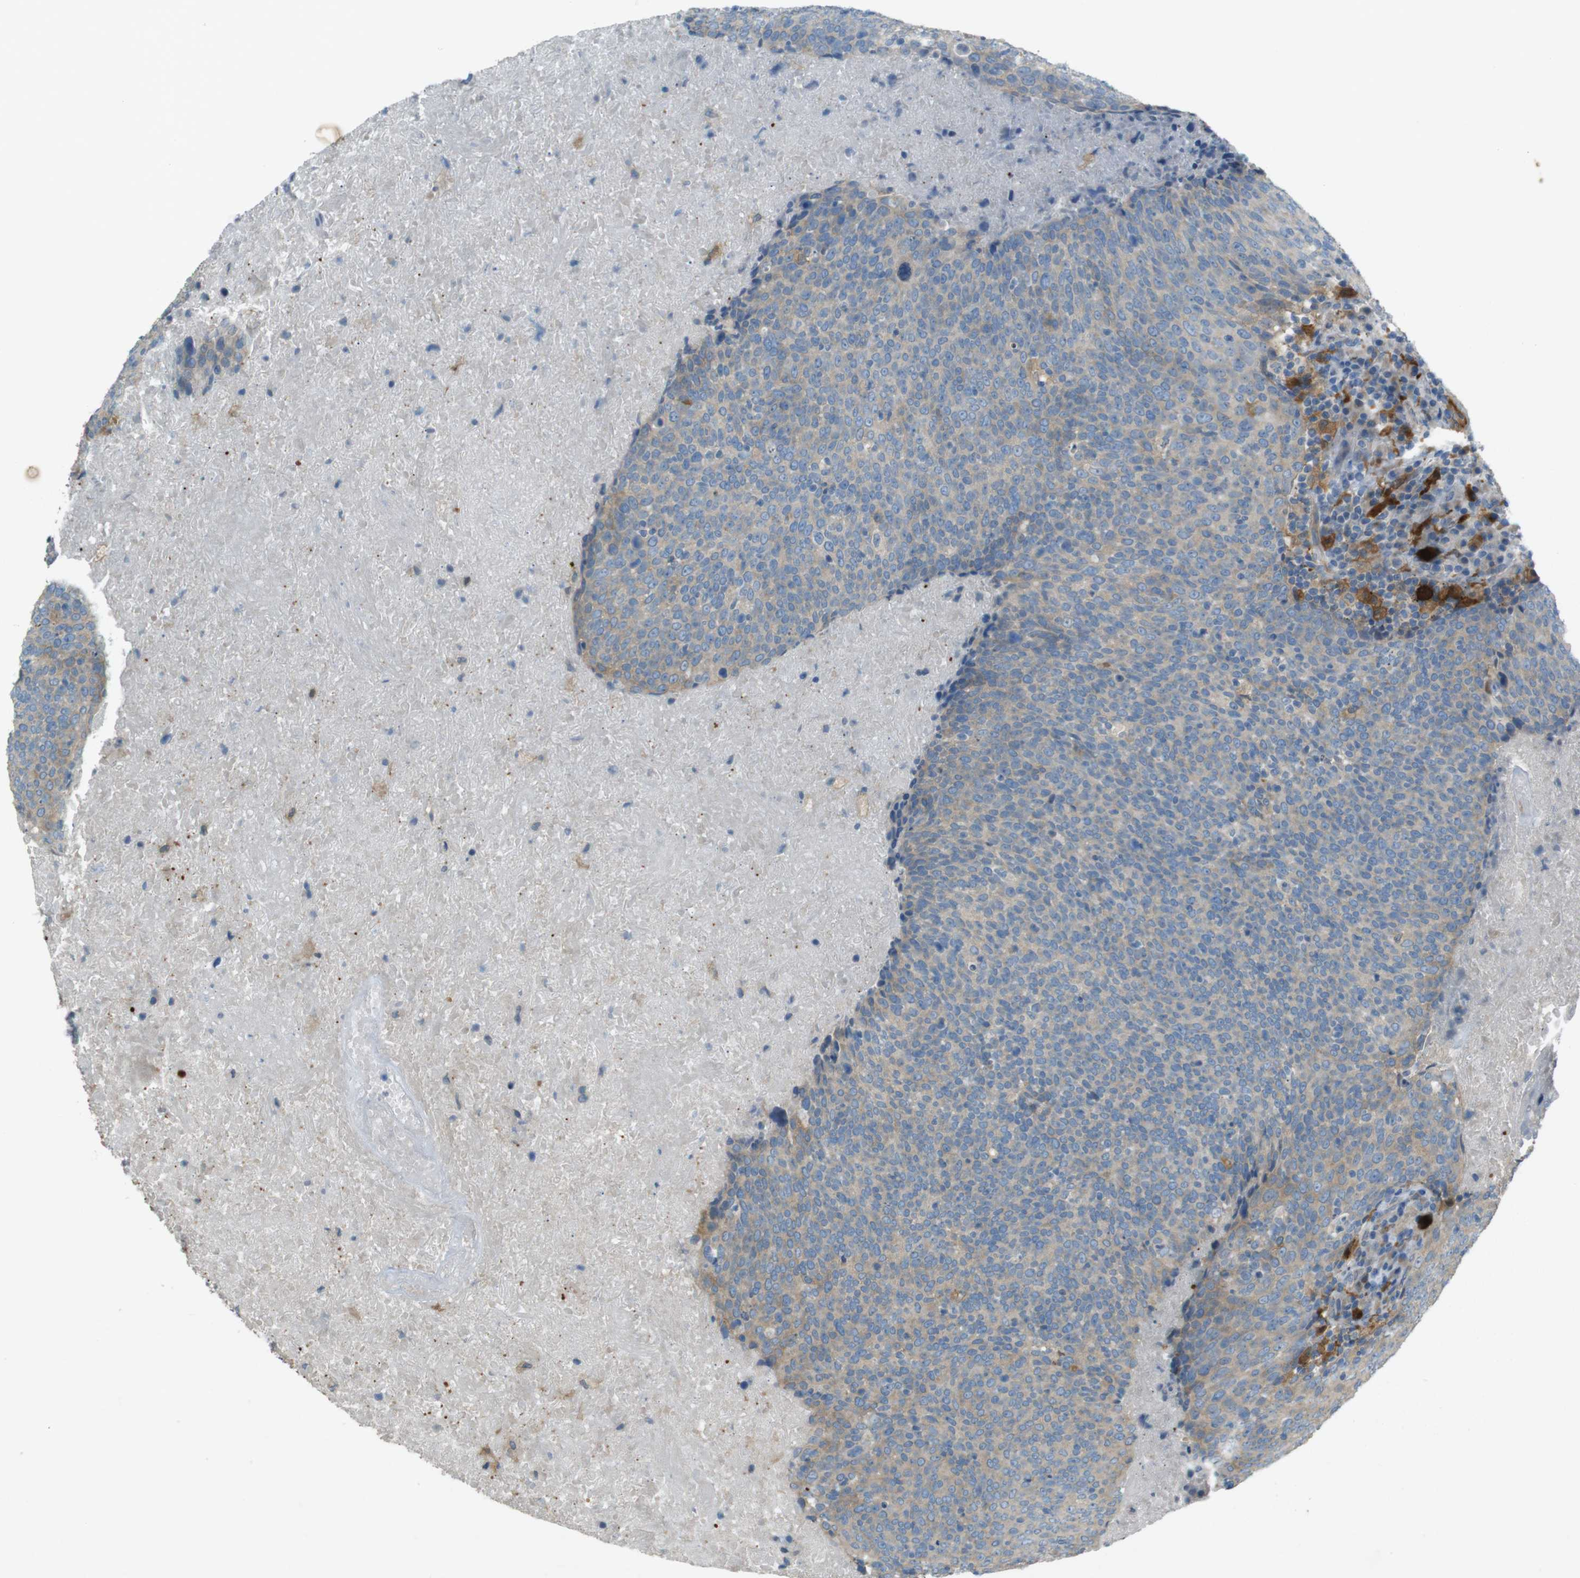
{"staining": {"intensity": "moderate", "quantity": "25%-75%", "location": "cytoplasmic/membranous"}, "tissue": "head and neck cancer", "cell_type": "Tumor cells", "image_type": "cancer", "snomed": [{"axis": "morphology", "description": "Squamous cell carcinoma, NOS"}, {"axis": "morphology", "description": "Squamous cell carcinoma, metastatic, NOS"}, {"axis": "topography", "description": "Lymph node"}, {"axis": "topography", "description": "Head-Neck"}], "caption": "Protein staining of metastatic squamous cell carcinoma (head and neck) tissue exhibits moderate cytoplasmic/membranous staining in about 25%-75% of tumor cells.", "gene": "TMEM41B", "patient": {"sex": "male", "age": 62}}